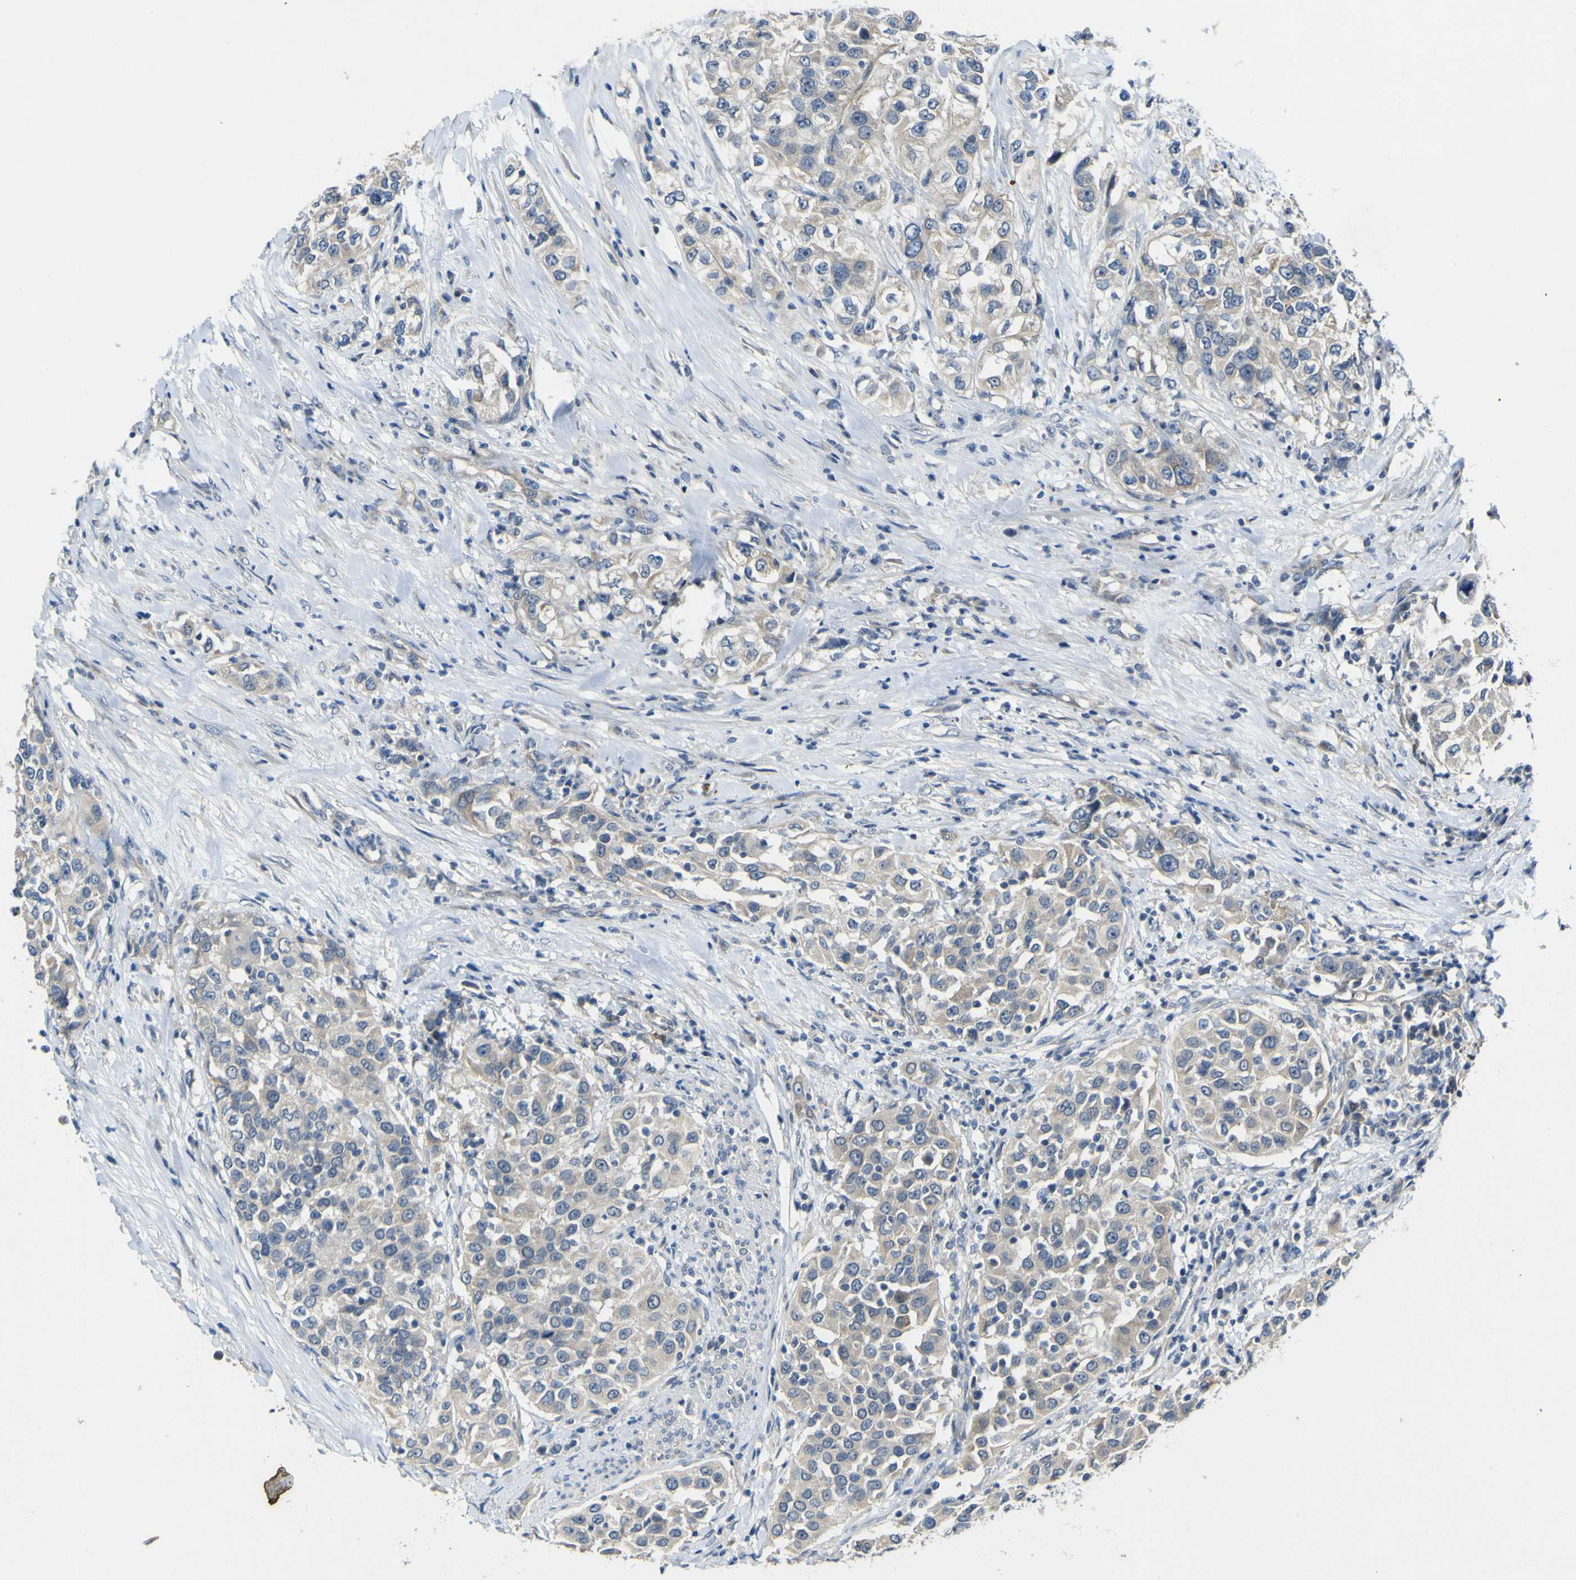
{"staining": {"intensity": "weak", "quantity": "<25%", "location": "cytoplasmic/membranous"}, "tissue": "urothelial cancer", "cell_type": "Tumor cells", "image_type": "cancer", "snomed": [{"axis": "morphology", "description": "Urothelial carcinoma, High grade"}, {"axis": "topography", "description": "Urinary bladder"}], "caption": "High magnification brightfield microscopy of high-grade urothelial carcinoma stained with DAB (brown) and counterstained with hematoxylin (blue): tumor cells show no significant positivity.", "gene": "LDLR", "patient": {"sex": "female", "age": 80}}